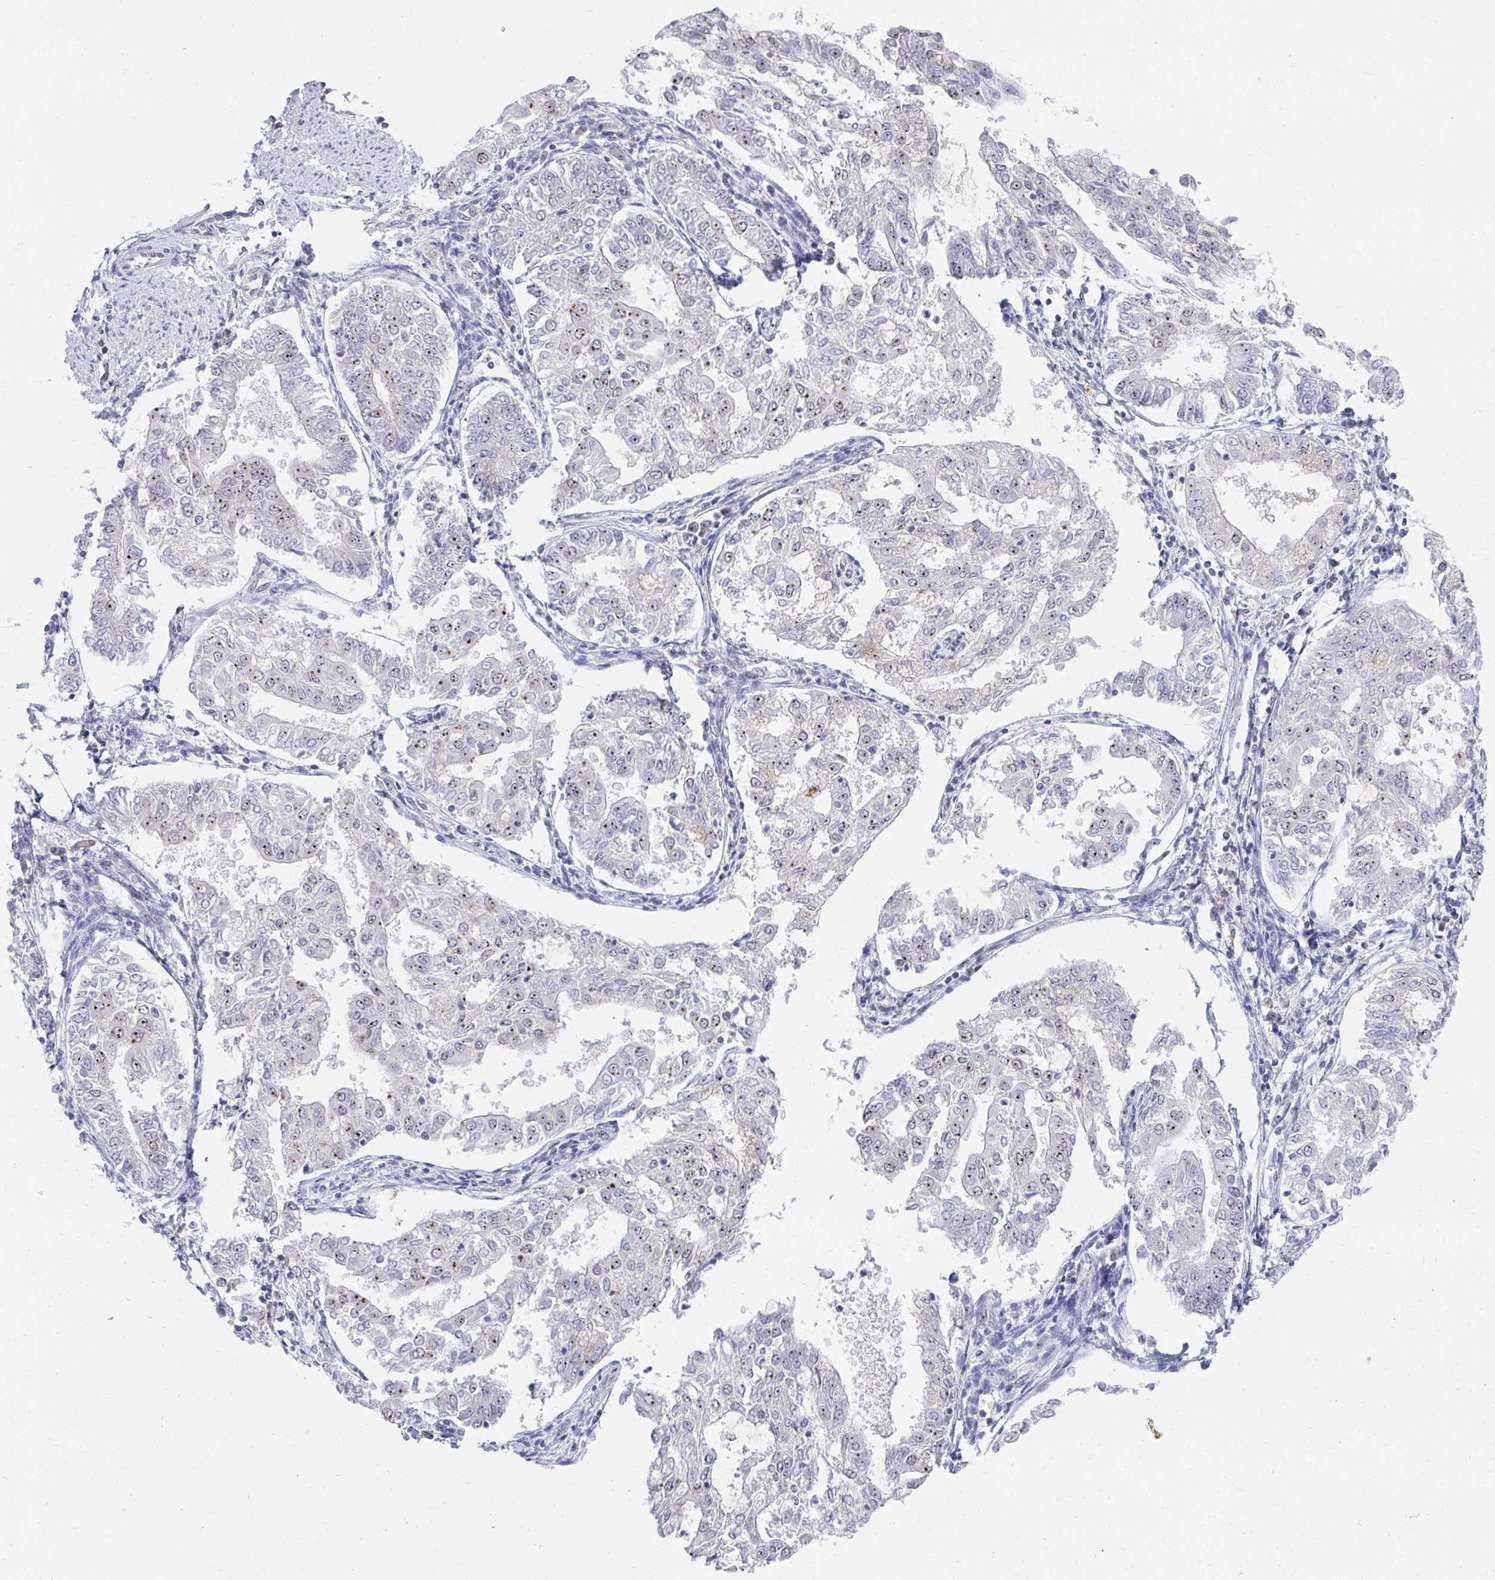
{"staining": {"intensity": "moderate", "quantity": "<25%", "location": "nuclear"}, "tissue": "endometrial cancer", "cell_type": "Tumor cells", "image_type": "cancer", "snomed": [{"axis": "morphology", "description": "Adenocarcinoma, NOS"}, {"axis": "topography", "description": "Endometrium"}], "caption": "The image shows a brown stain indicating the presence of a protein in the nuclear of tumor cells in endometrial adenocarcinoma.", "gene": "HIRA", "patient": {"sex": "female", "age": 68}}